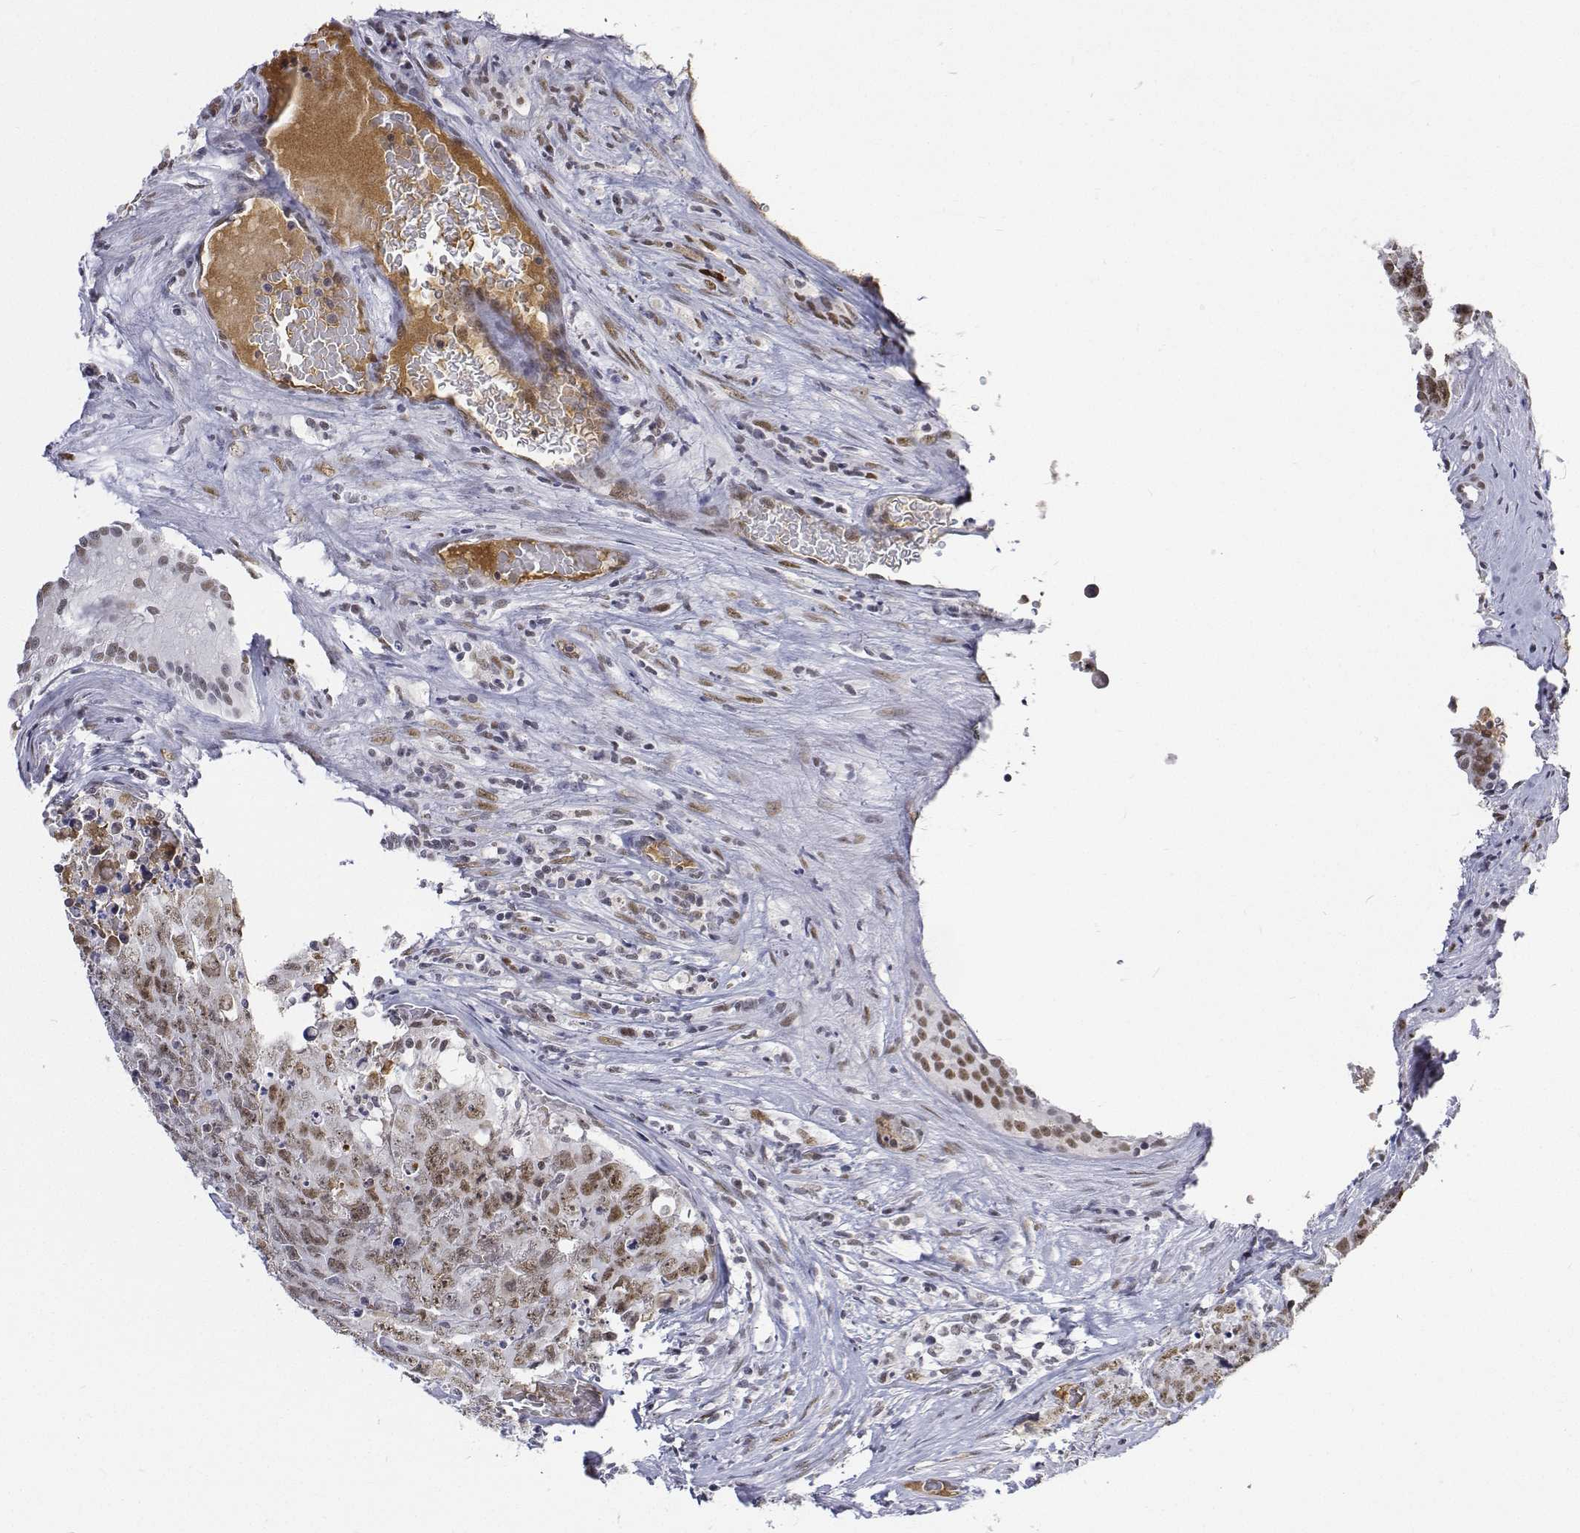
{"staining": {"intensity": "weak", "quantity": "25%-75%", "location": "nuclear"}, "tissue": "testis cancer", "cell_type": "Tumor cells", "image_type": "cancer", "snomed": [{"axis": "morphology", "description": "Carcinoma, Embryonal, NOS"}, {"axis": "topography", "description": "Testis"}], "caption": "Immunohistochemical staining of human testis cancer (embryonal carcinoma) exhibits low levels of weak nuclear staining in about 25%-75% of tumor cells. Using DAB (3,3'-diaminobenzidine) (brown) and hematoxylin (blue) stains, captured at high magnification using brightfield microscopy.", "gene": "ATRX", "patient": {"sex": "male", "age": 24}}